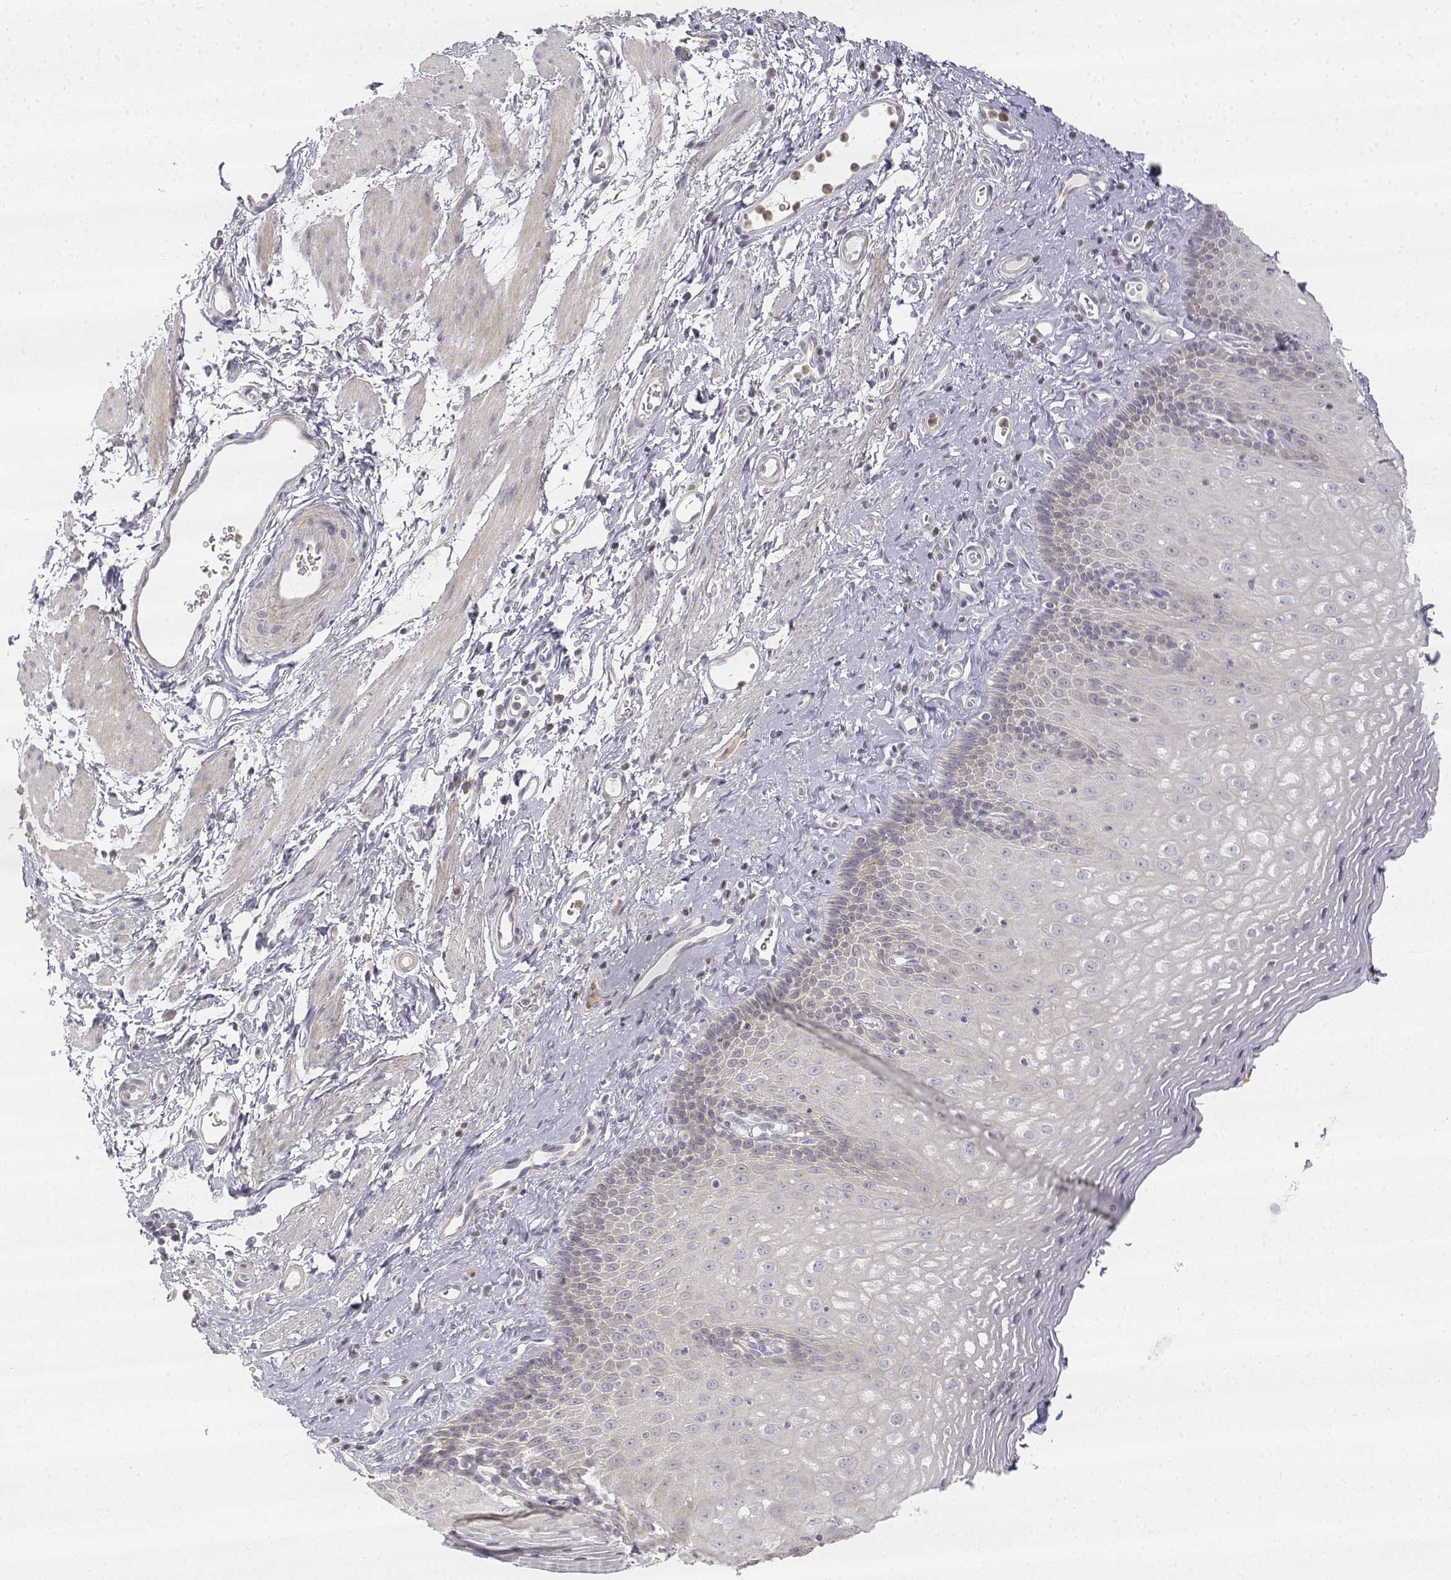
{"staining": {"intensity": "negative", "quantity": "none", "location": "none"}, "tissue": "esophagus", "cell_type": "Squamous epithelial cells", "image_type": "normal", "snomed": [{"axis": "morphology", "description": "Normal tissue, NOS"}, {"axis": "topography", "description": "Esophagus"}], "caption": "The micrograph exhibits no significant expression in squamous epithelial cells of esophagus.", "gene": "GLIPR1L2", "patient": {"sex": "female", "age": 68}}